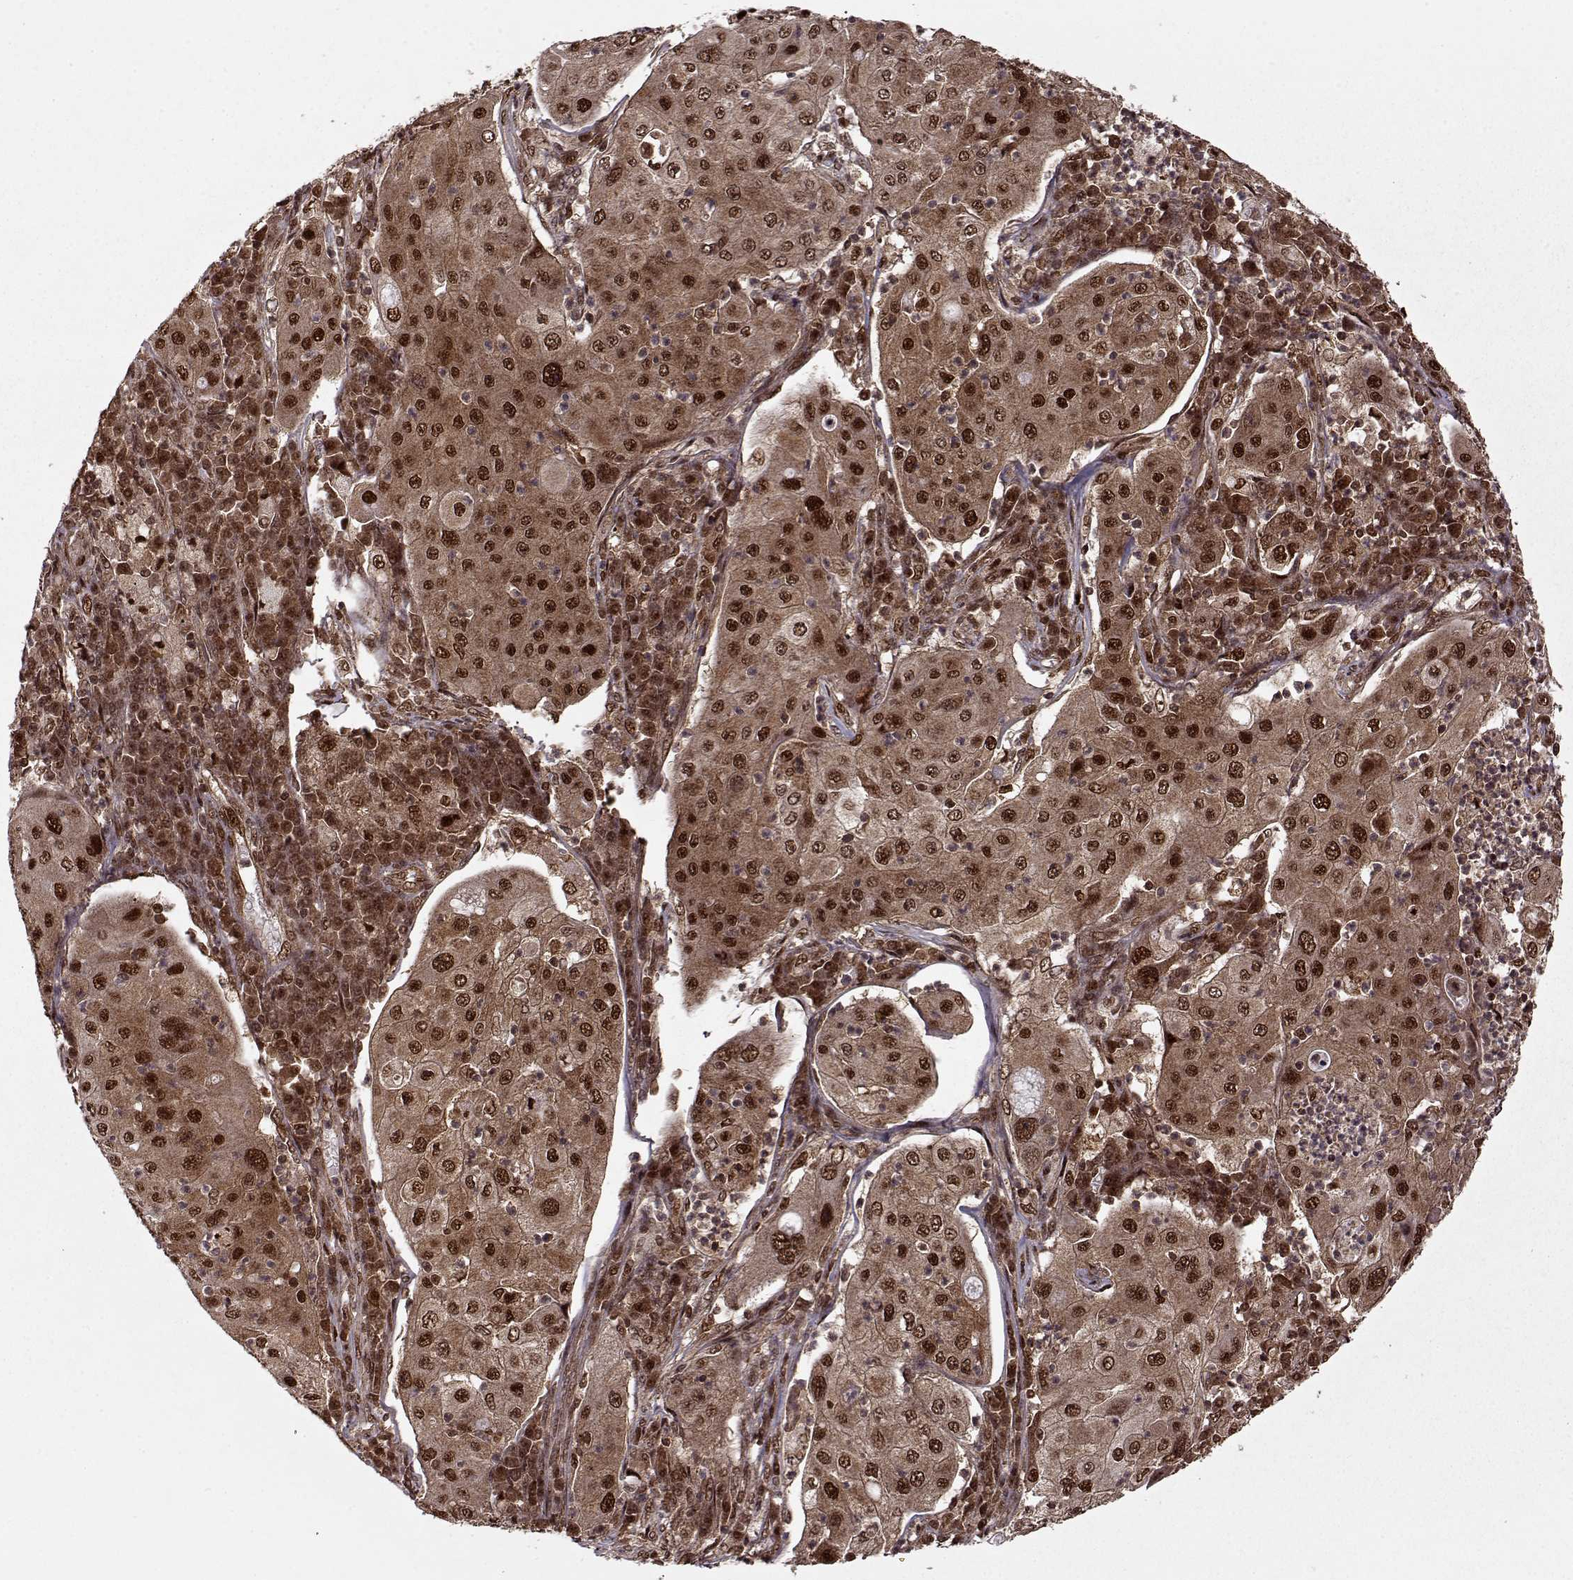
{"staining": {"intensity": "strong", "quantity": ">75%", "location": "cytoplasmic/membranous,nuclear"}, "tissue": "lung cancer", "cell_type": "Tumor cells", "image_type": "cancer", "snomed": [{"axis": "morphology", "description": "Squamous cell carcinoma, NOS"}, {"axis": "topography", "description": "Lung"}], "caption": "A brown stain shows strong cytoplasmic/membranous and nuclear expression of a protein in lung squamous cell carcinoma tumor cells.", "gene": "PSMA7", "patient": {"sex": "female", "age": 59}}